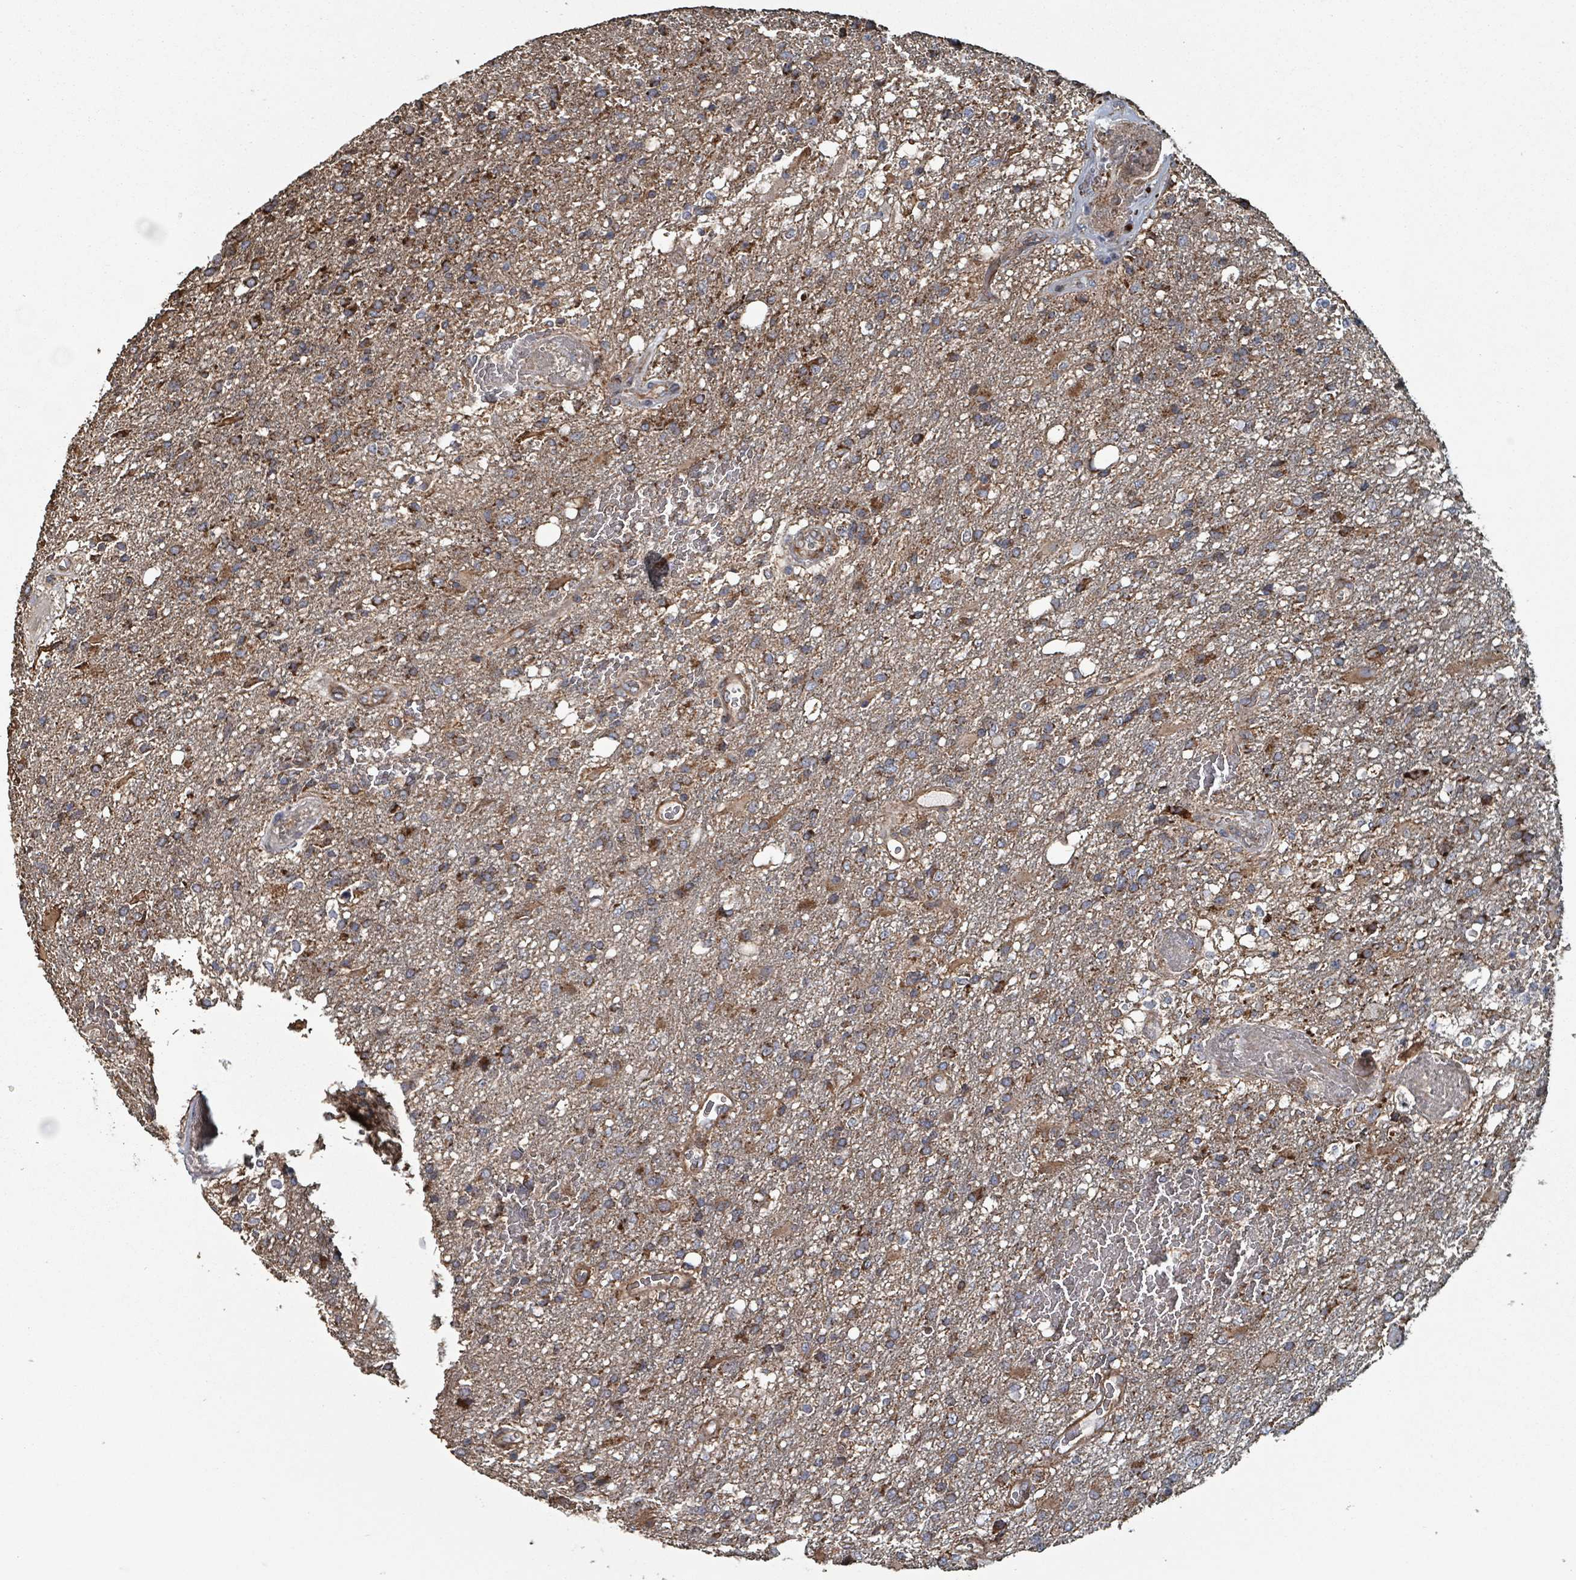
{"staining": {"intensity": "moderate", "quantity": "25%-75%", "location": "cytoplasmic/membranous"}, "tissue": "glioma", "cell_type": "Tumor cells", "image_type": "cancer", "snomed": [{"axis": "morphology", "description": "Glioma, malignant, High grade"}, {"axis": "topography", "description": "Brain"}], "caption": "This micrograph demonstrates immunohistochemistry staining of human malignant high-grade glioma, with medium moderate cytoplasmic/membranous expression in about 25%-75% of tumor cells.", "gene": "MRPL4", "patient": {"sex": "female", "age": 74}}